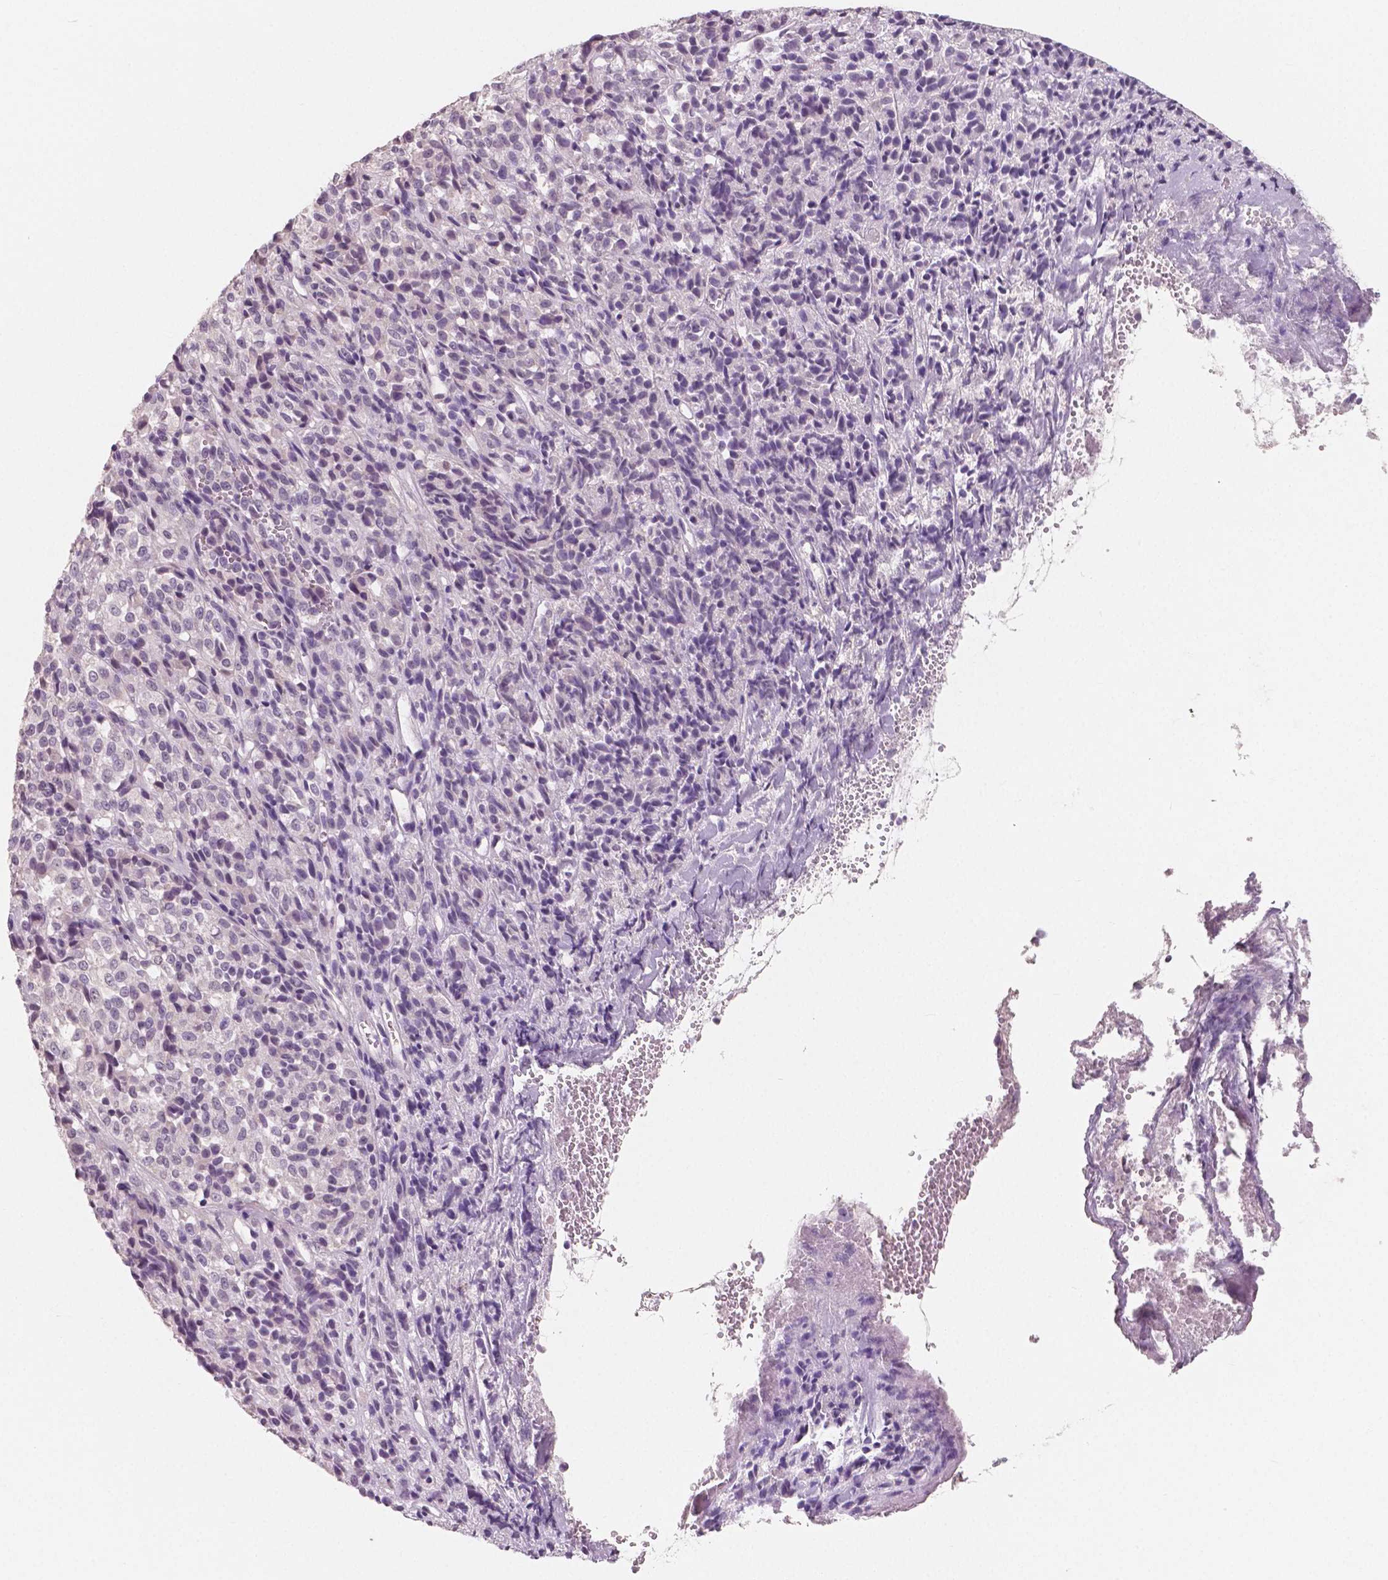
{"staining": {"intensity": "negative", "quantity": "none", "location": "none"}, "tissue": "melanoma", "cell_type": "Tumor cells", "image_type": "cancer", "snomed": [{"axis": "morphology", "description": "Malignant melanoma, Metastatic site"}, {"axis": "topography", "description": "Brain"}], "caption": "Immunohistochemistry (IHC) photomicrograph of human malignant melanoma (metastatic site) stained for a protein (brown), which demonstrates no staining in tumor cells. (DAB (3,3'-diaminobenzidine) immunohistochemistry visualized using brightfield microscopy, high magnification).", "gene": "RNASE7", "patient": {"sex": "female", "age": 56}}